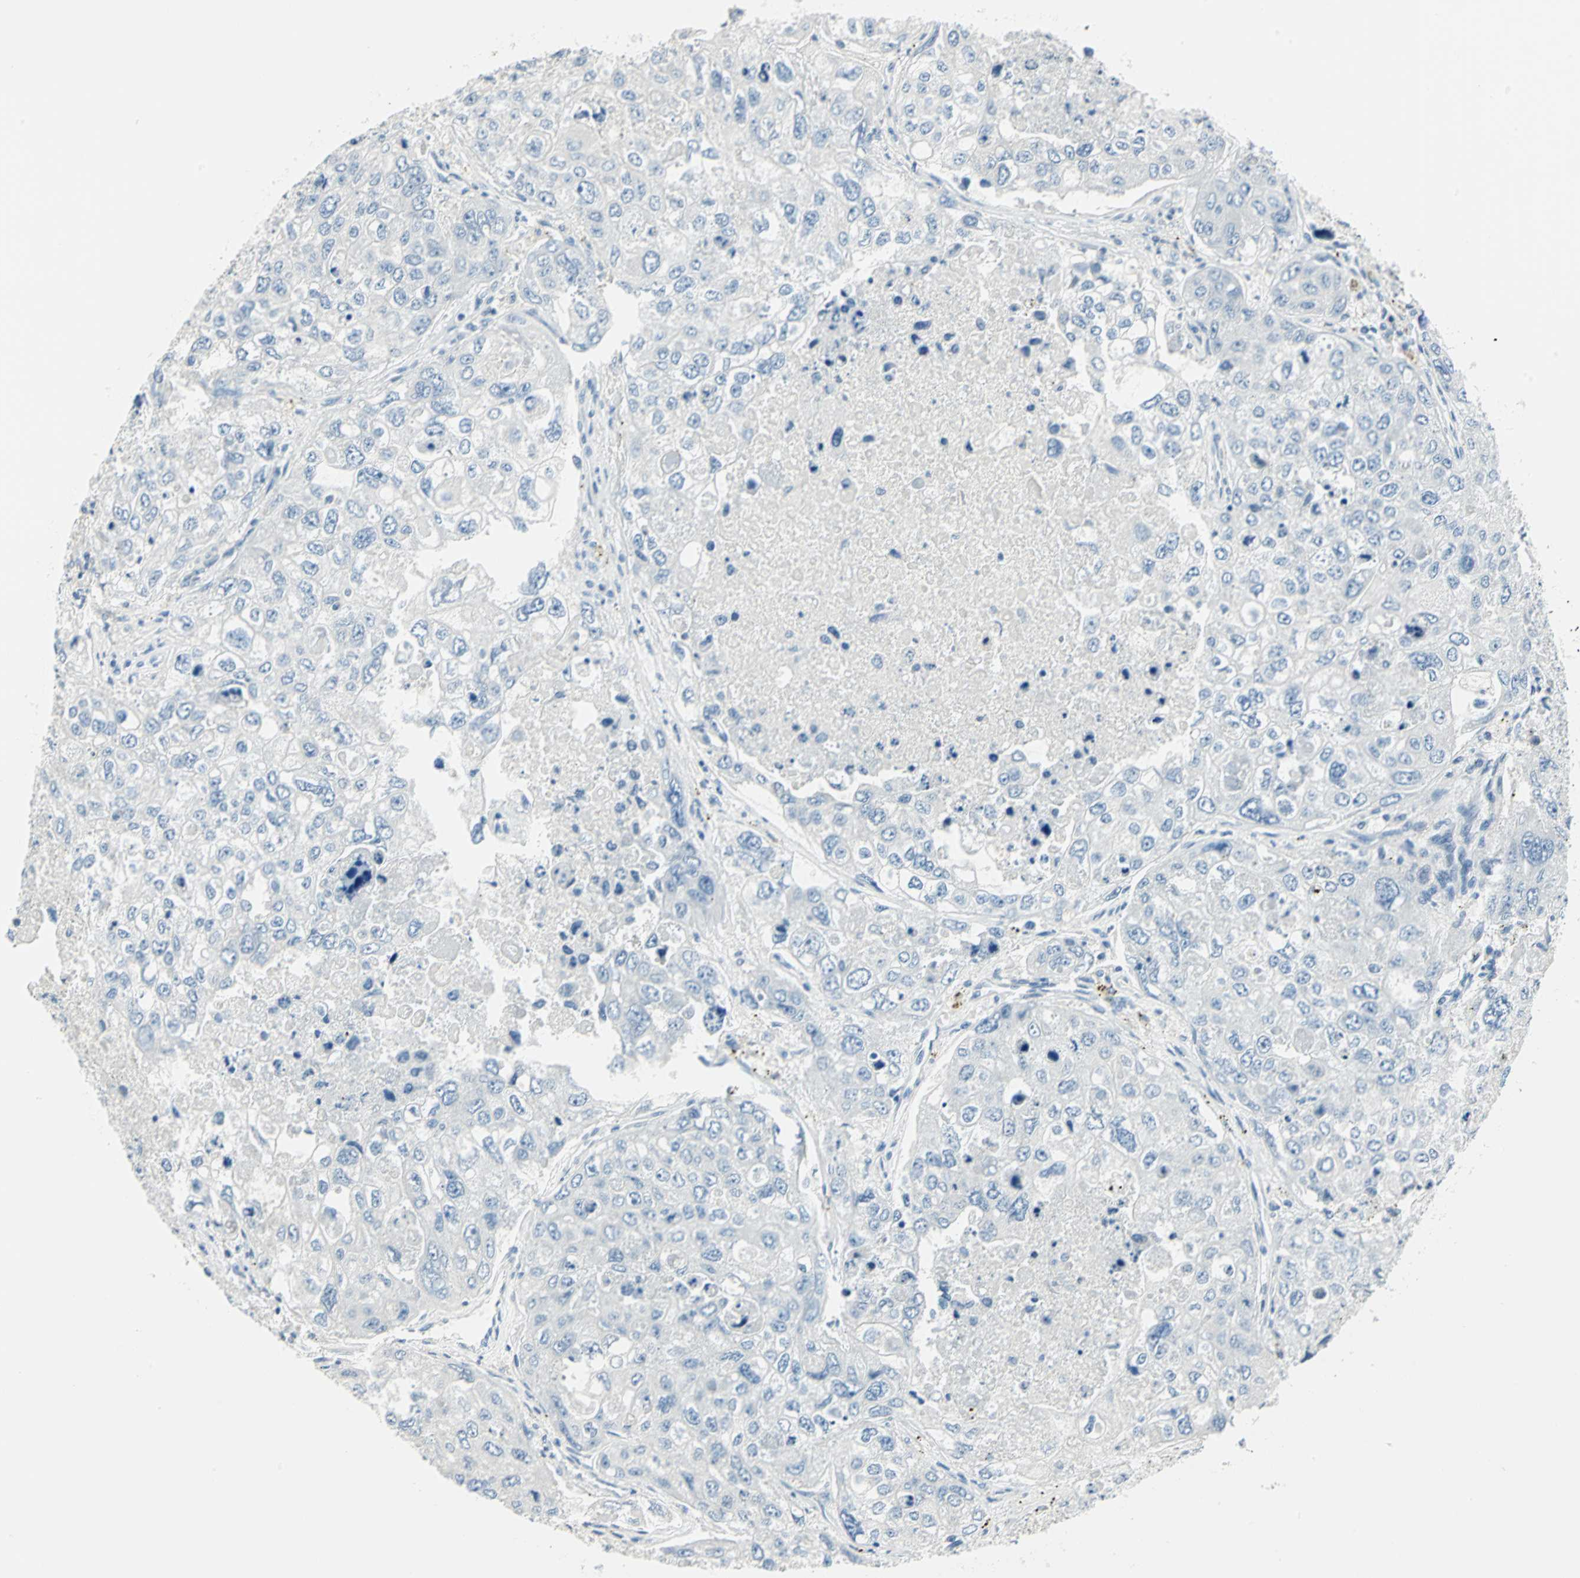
{"staining": {"intensity": "negative", "quantity": "none", "location": "none"}, "tissue": "urothelial cancer", "cell_type": "Tumor cells", "image_type": "cancer", "snomed": [{"axis": "morphology", "description": "Urothelial carcinoma, High grade"}, {"axis": "topography", "description": "Lymph node"}, {"axis": "topography", "description": "Urinary bladder"}], "caption": "This histopathology image is of urothelial carcinoma (high-grade) stained with immunohistochemistry to label a protein in brown with the nuclei are counter-stained blue. There is no expression in tumor cells.", "gene": "UCHL1", "patient": {"sex": "male", "age": 51}}